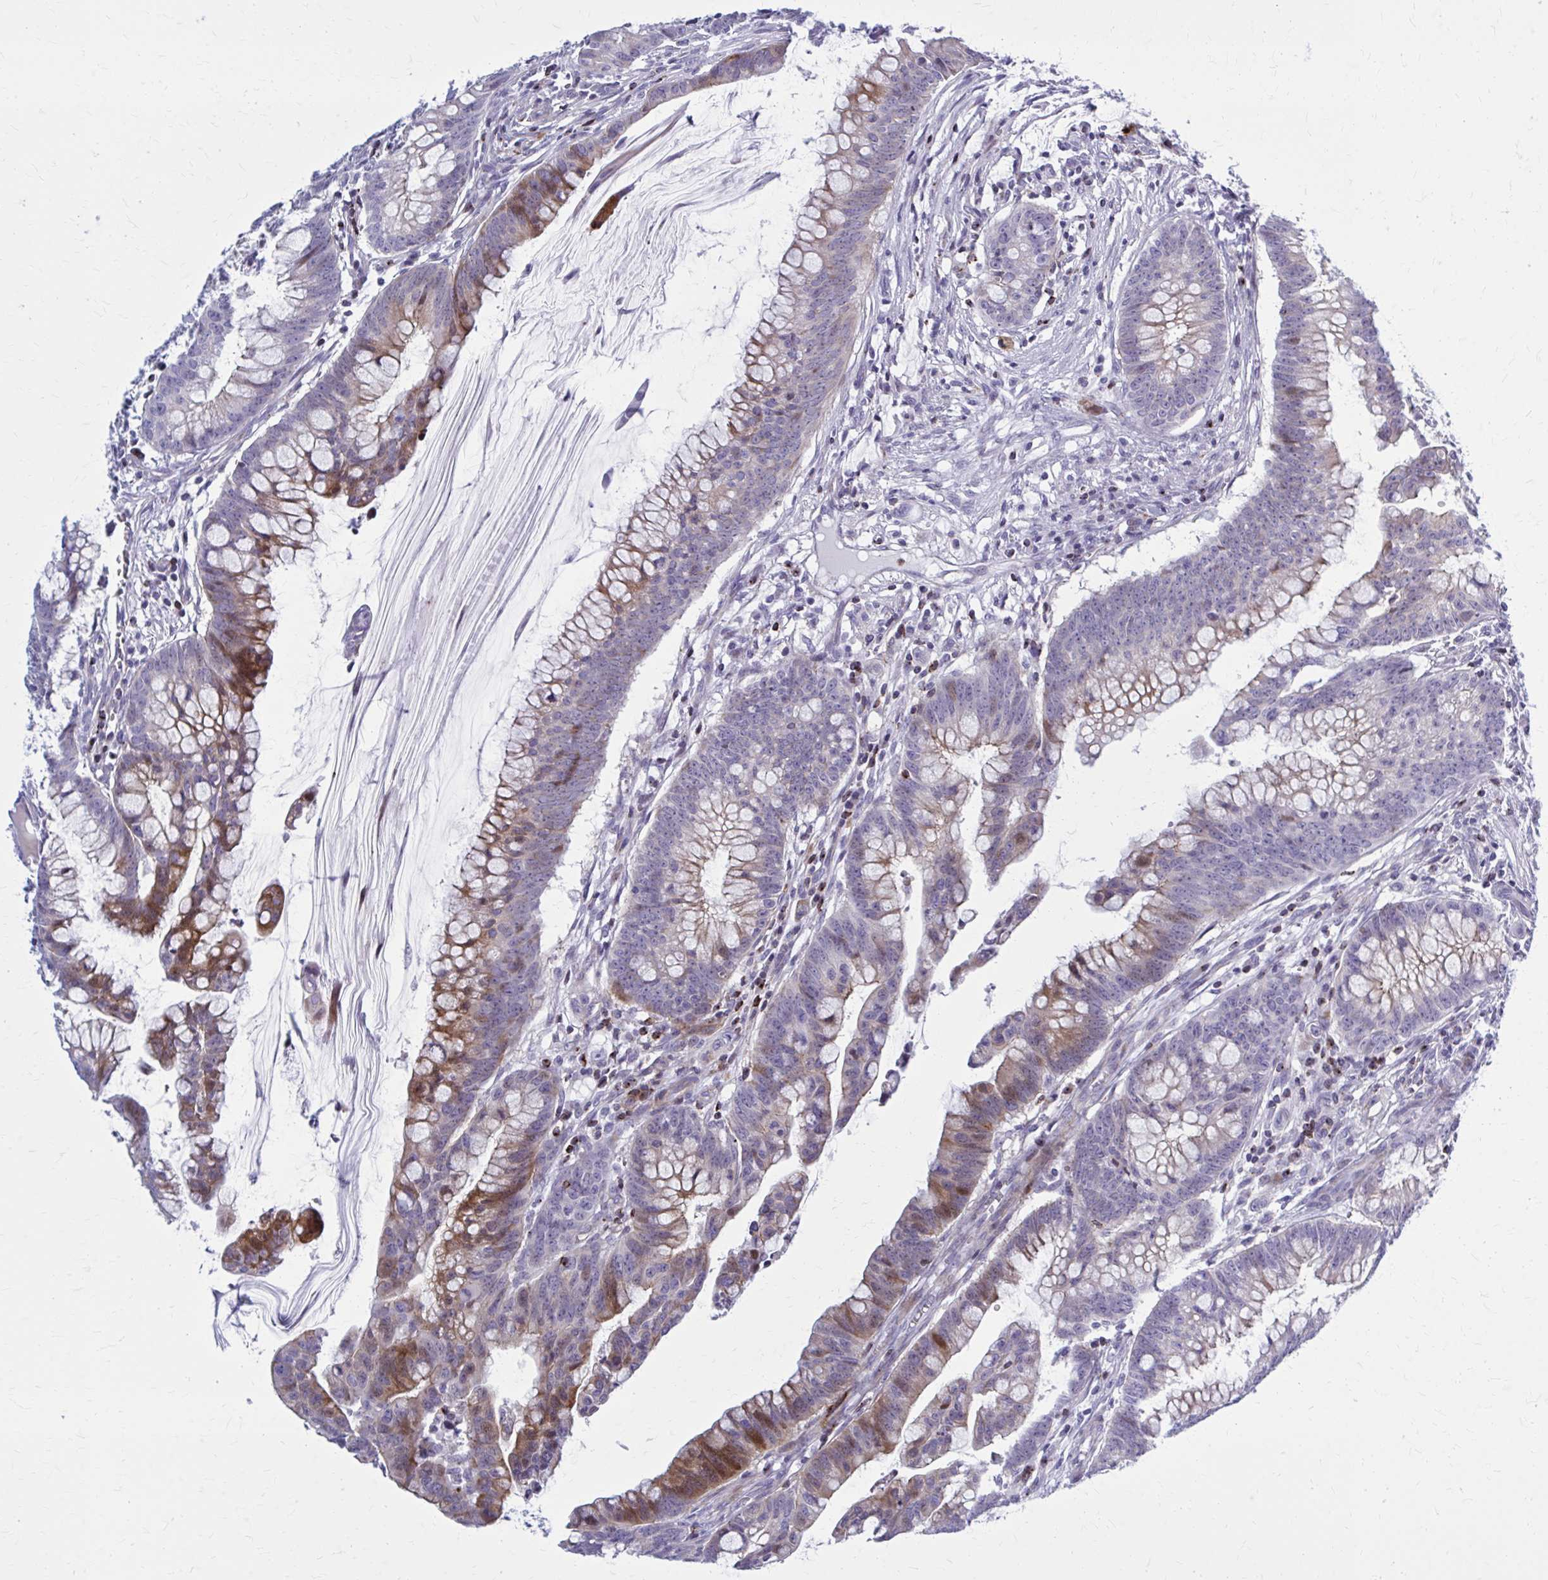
{"staining": {"intensity": "moderate", "quantity": "25%-75%", "location": "cytoplasmic/membranous,nuclear"}, "tissue": "colorectal cancer", "cell_type": "Tumor cells", "image_type": "cancer", "snomed": [{"axis": "morphology", "description": "Adenocarcinoma, NOS"}, {"axis": "topography", "description": "Colon"}], "caption": "Moderate cytoplasmic/membranous and nuclear protein expression is present in approximately 25%-75% of tumor cells in adenocarcinoma (colorectal). The staining is performed using DAB (3,3'-diaminobenzidine) brown chromogen to label protein expression. The nuclei are counter-stained blue using hematoxylin.", "gene": "PEDS1", "patient": {"sex": "male", "age": 62}}